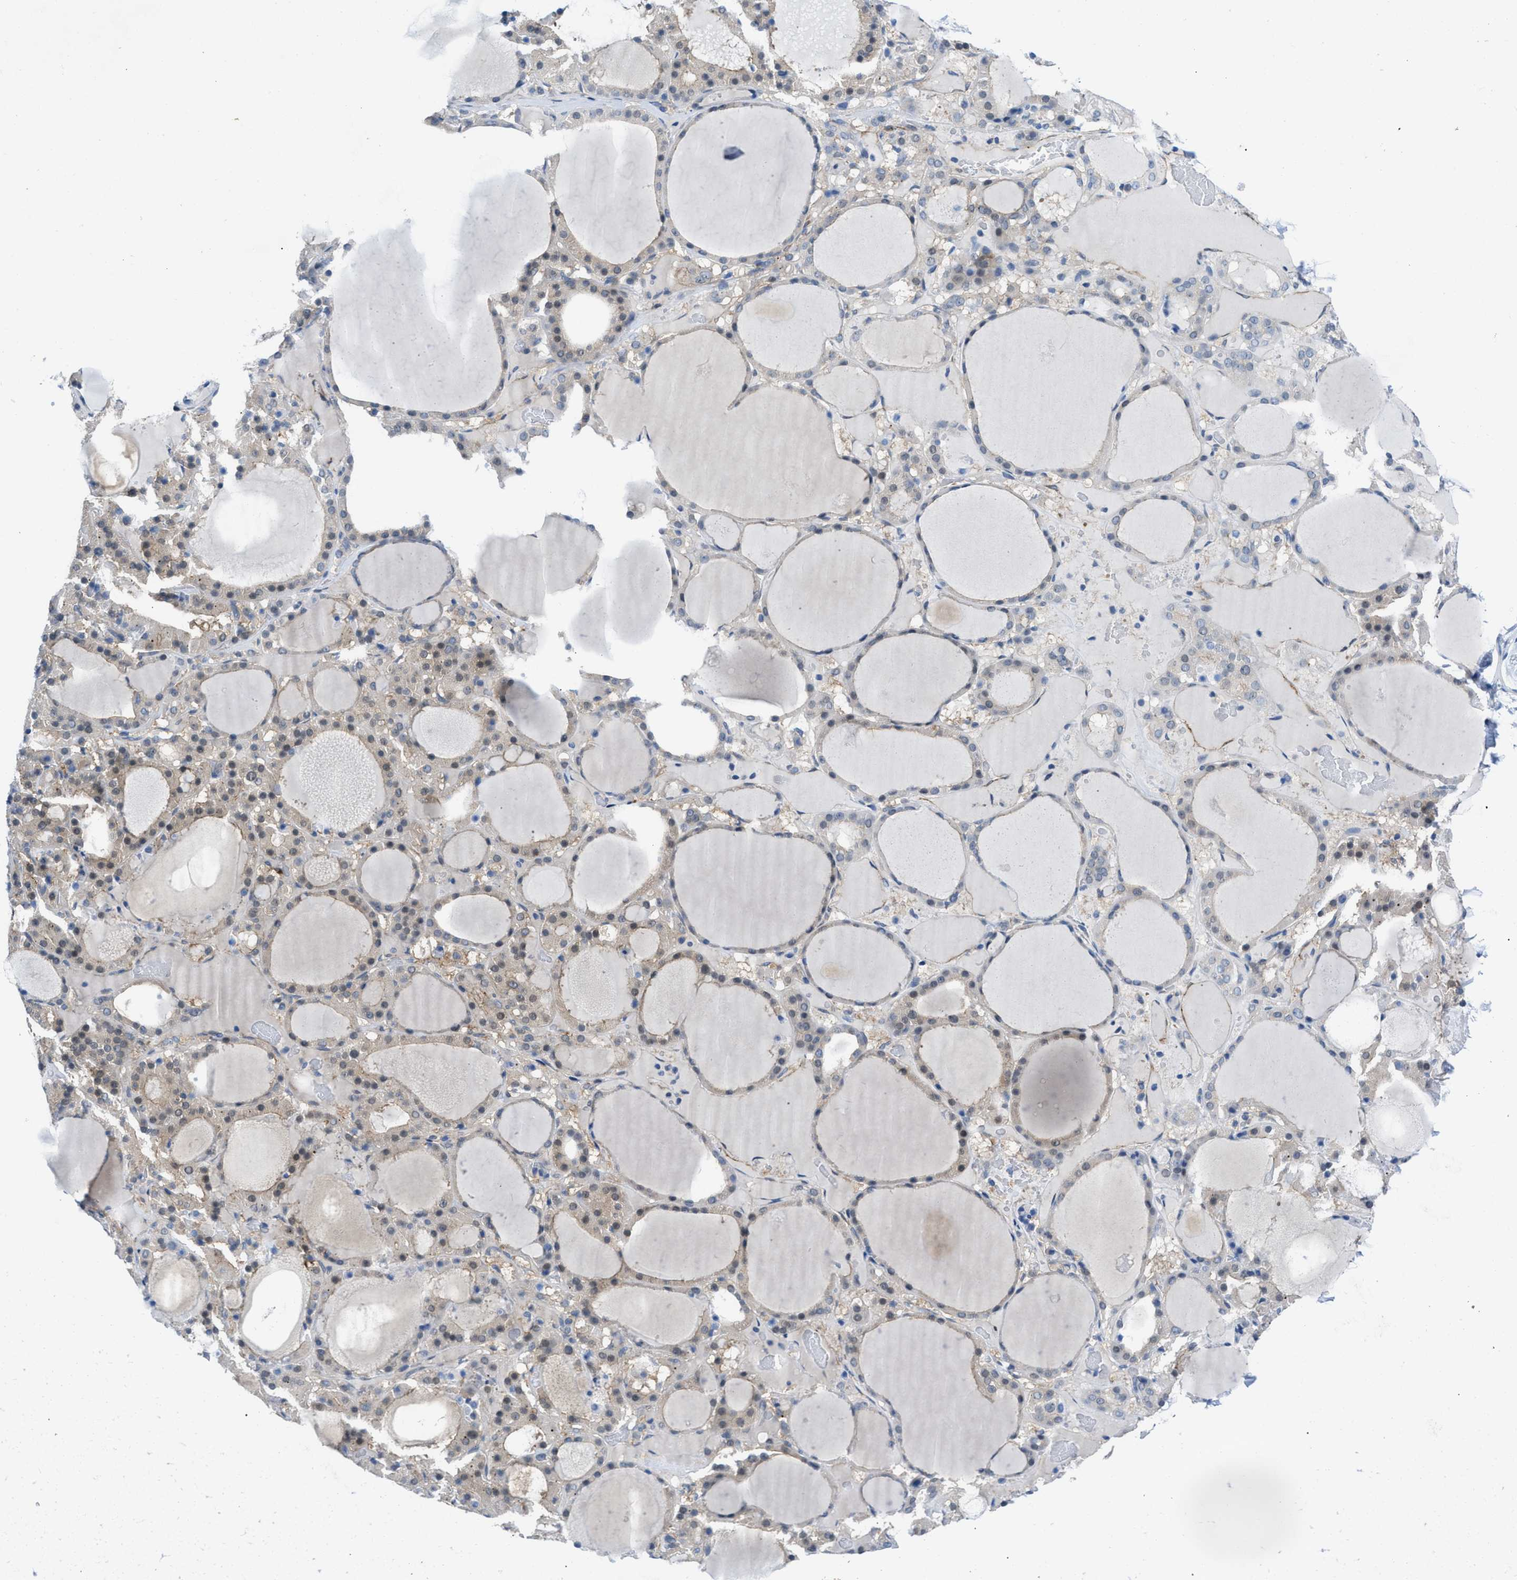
{"staining": {"intensity": "weak", "quantity": "25%-75%", "location": "cytoplasmic/membranous"}, "tissue": "thyroid gland", "cell_type": "Glandular cells", "image_type": "normal", "snomed": [{"axis": "morphology", "description": "Normal tissue, NOS"}, {"axis": "morphology", "description": "Carcinoma, NOS"}, {"axis": "topography", "description": "Thyroid gland"}], "caption": "Protein staining of benign thyroid gland shows weak cytoplasmic/membranous positivity in approximately 25%-75% of glandular cells.", "gene": "PDLIM5", "patient": {"sex": "female", "age": 86}}